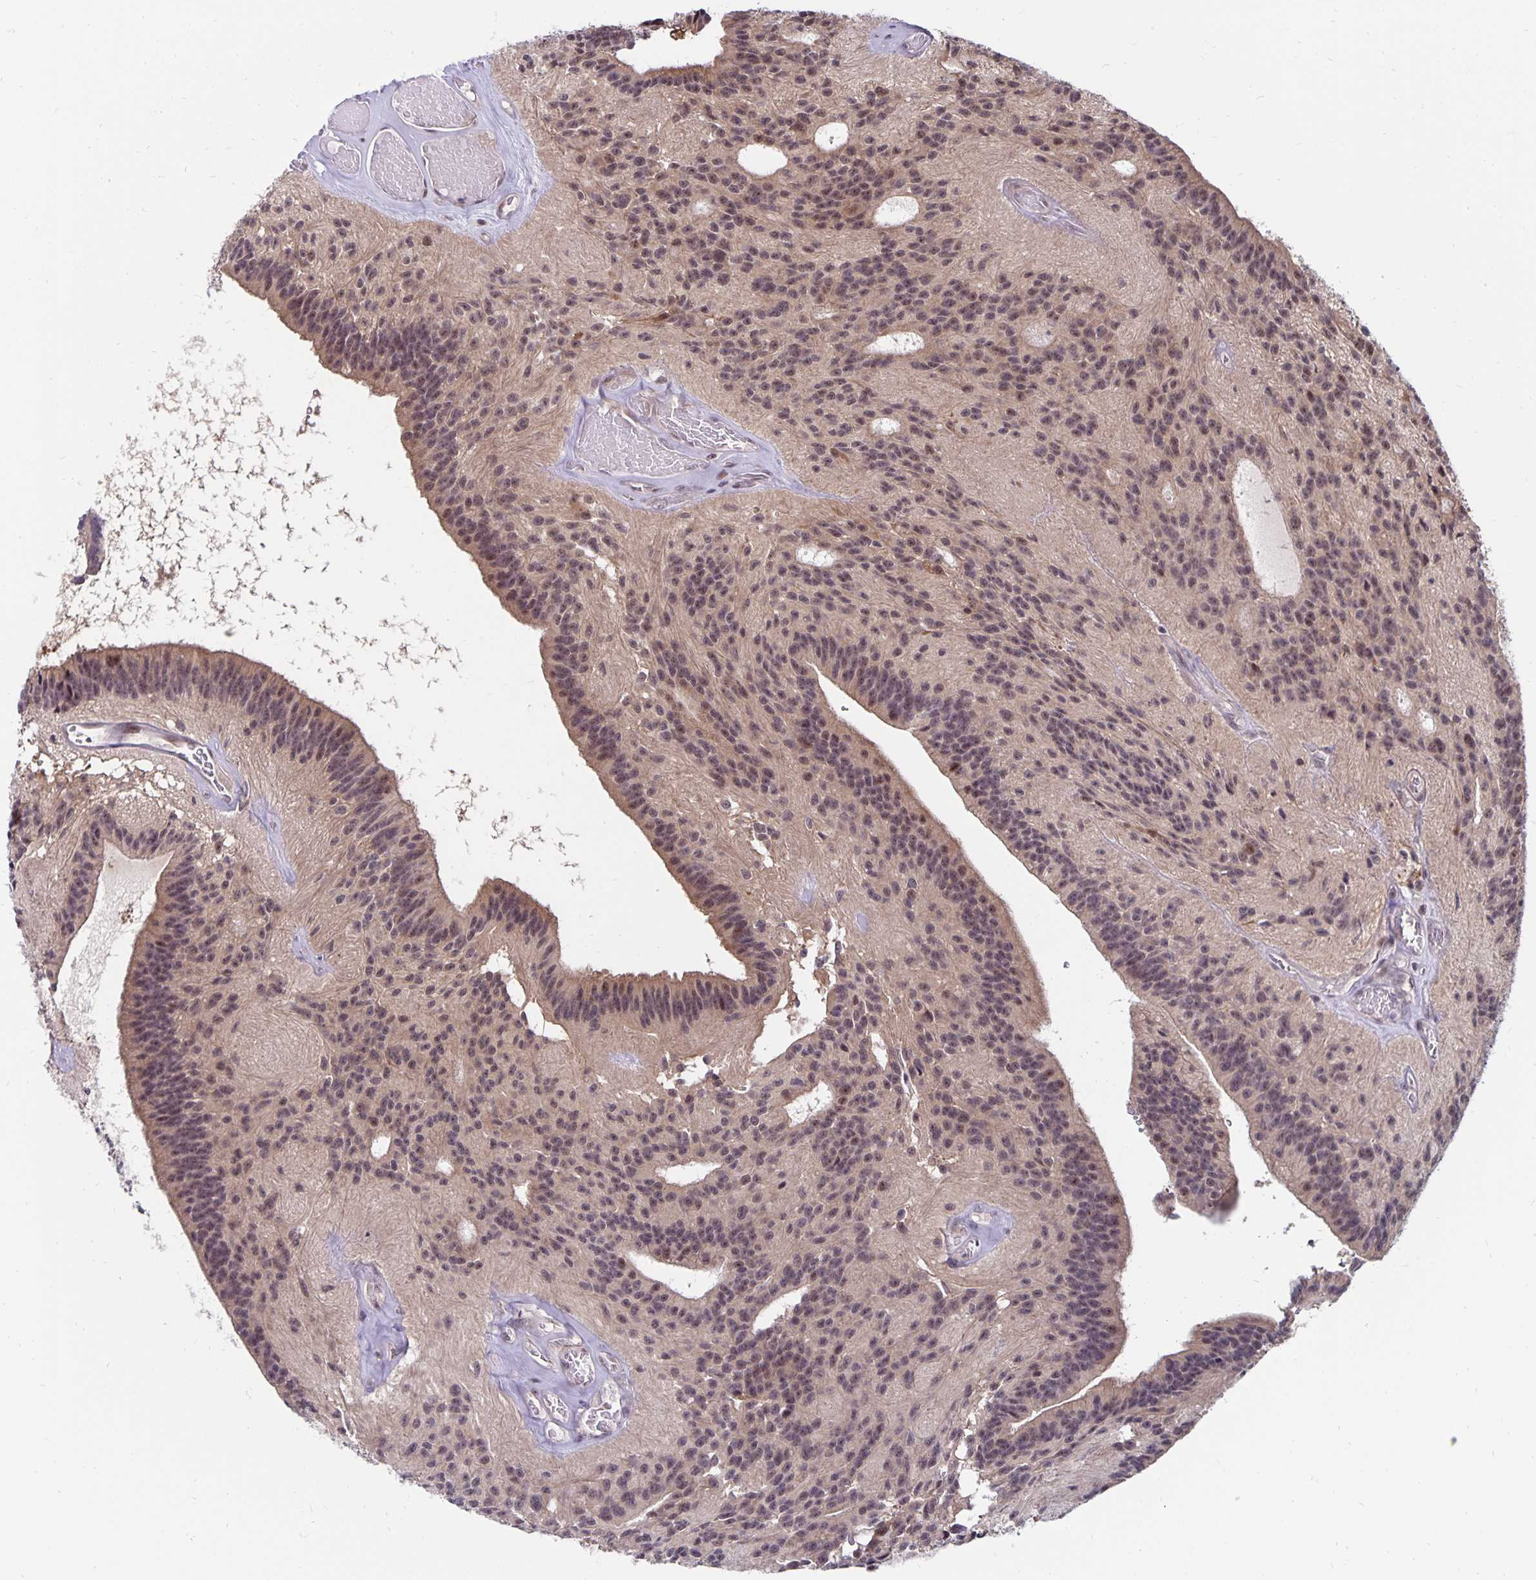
{"staining": {"intensity": "weak", "quantity": "<25%", "location": "nuclear"}, "tissue": "glioma", "cell_type": "Tumor cells", "image_type": "cancer", "snomed": [{"axis": "morphology", "description": "Glioma, malignant, Low grade"}, {"axis": "topography", "description": "Brain"}], "caption": "An image of malignant glioma (low-grade) stained for a protein reveals no brown staining in tumor cells.", "gene": "EXOC6B", "patient": {"sex": "male", "age": 31}}